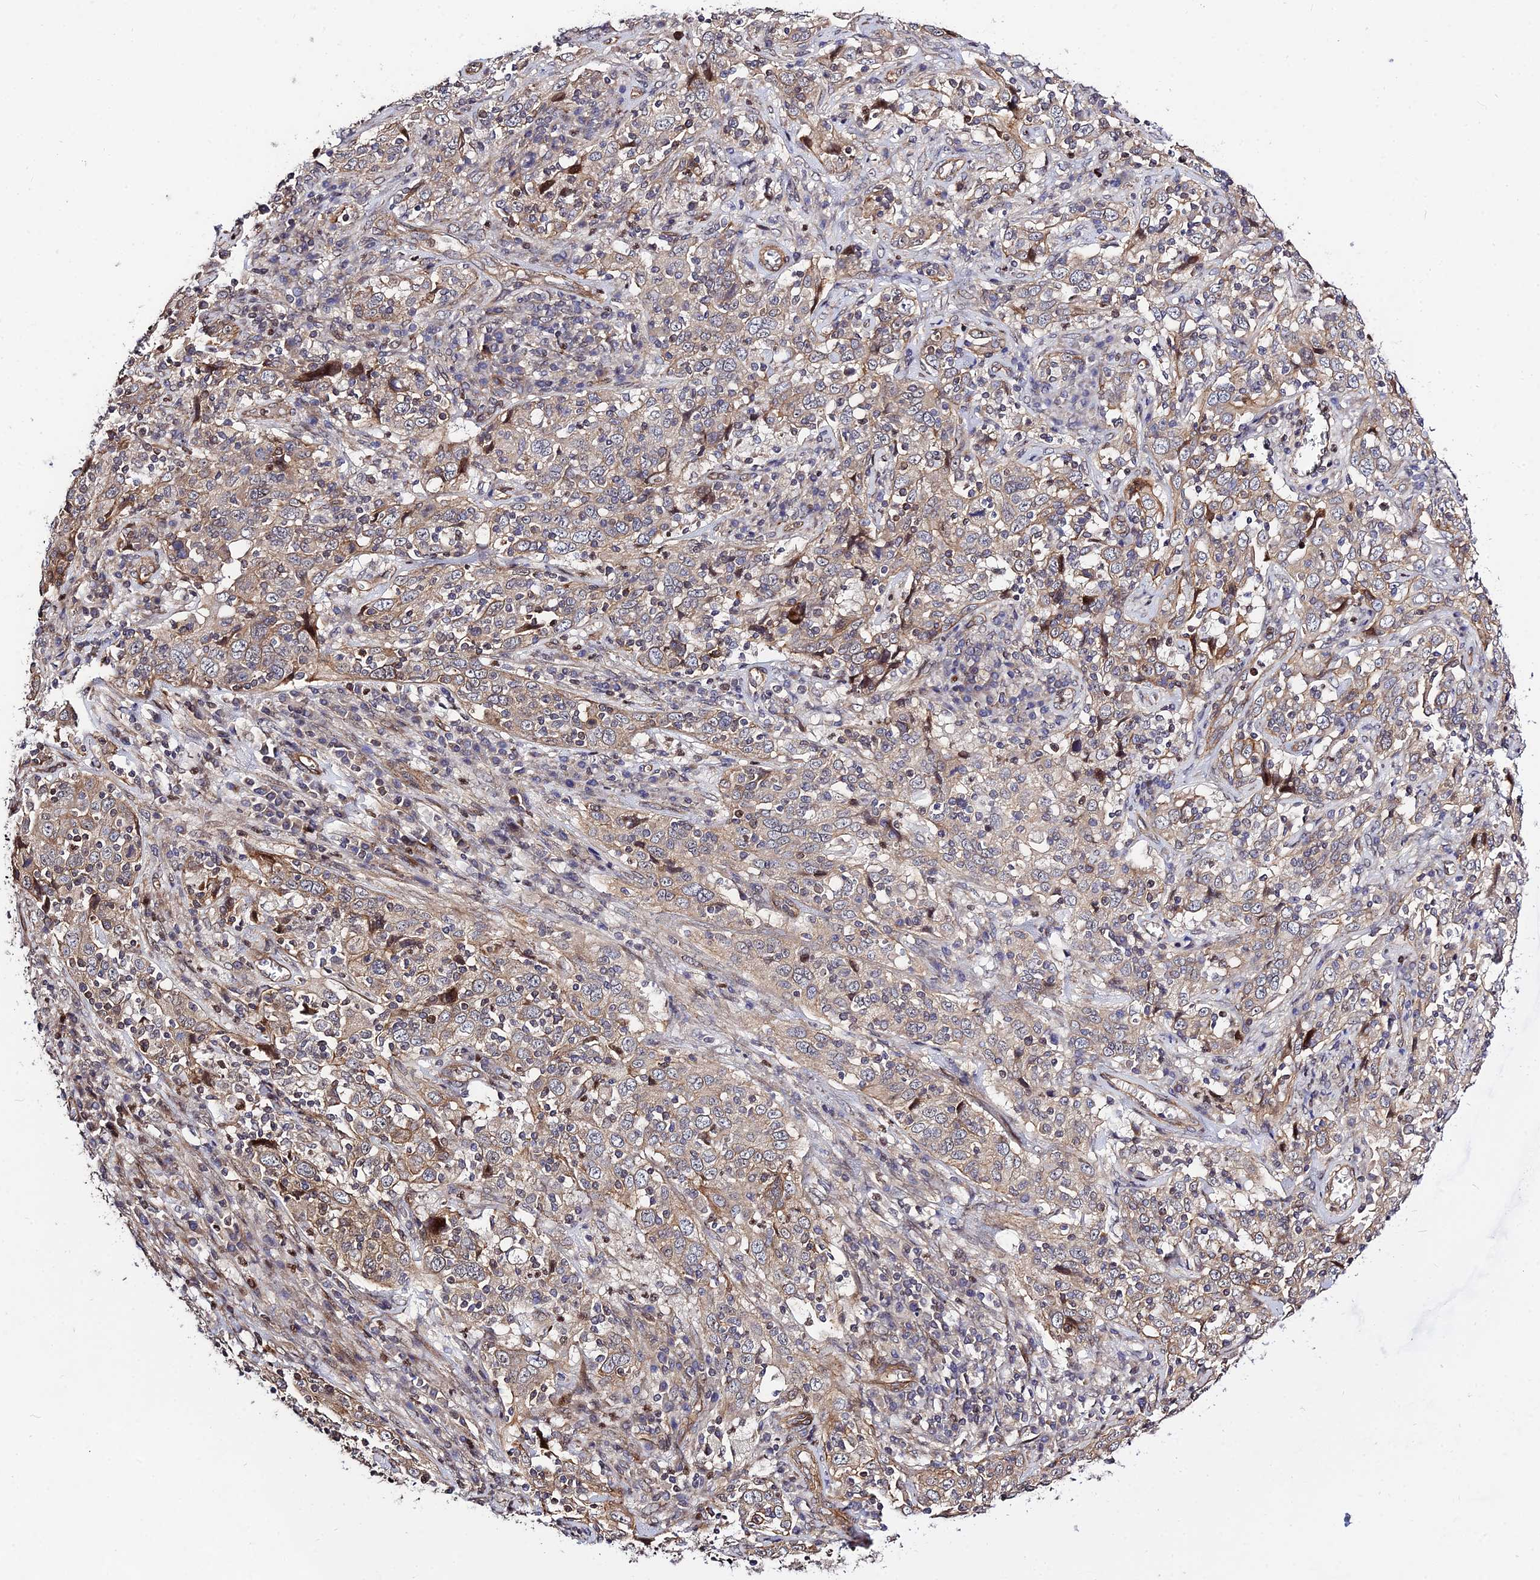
{"staining": {"intensity": "weak", "quantity": ">75%", "location": "cytoplasmic/membranous"}, "tissue": "cervical cancer", "cell_type": "Tumor cells", "image_type": "cancer", "snomed": [{"axis": "morphology", "description": "Squamous cell carcinoma, NOS"}, {"axis": "topography", "description": "Cervix"}], "caption": "Protein expression analysis of cervical cancer (squamous cell carcinoma) demonstrates weak cytoplasmic/membranous expression in approximately >75% of tumor cells.", "gene": "SMG6", "patient": {"sex": "female", "age": 46}}